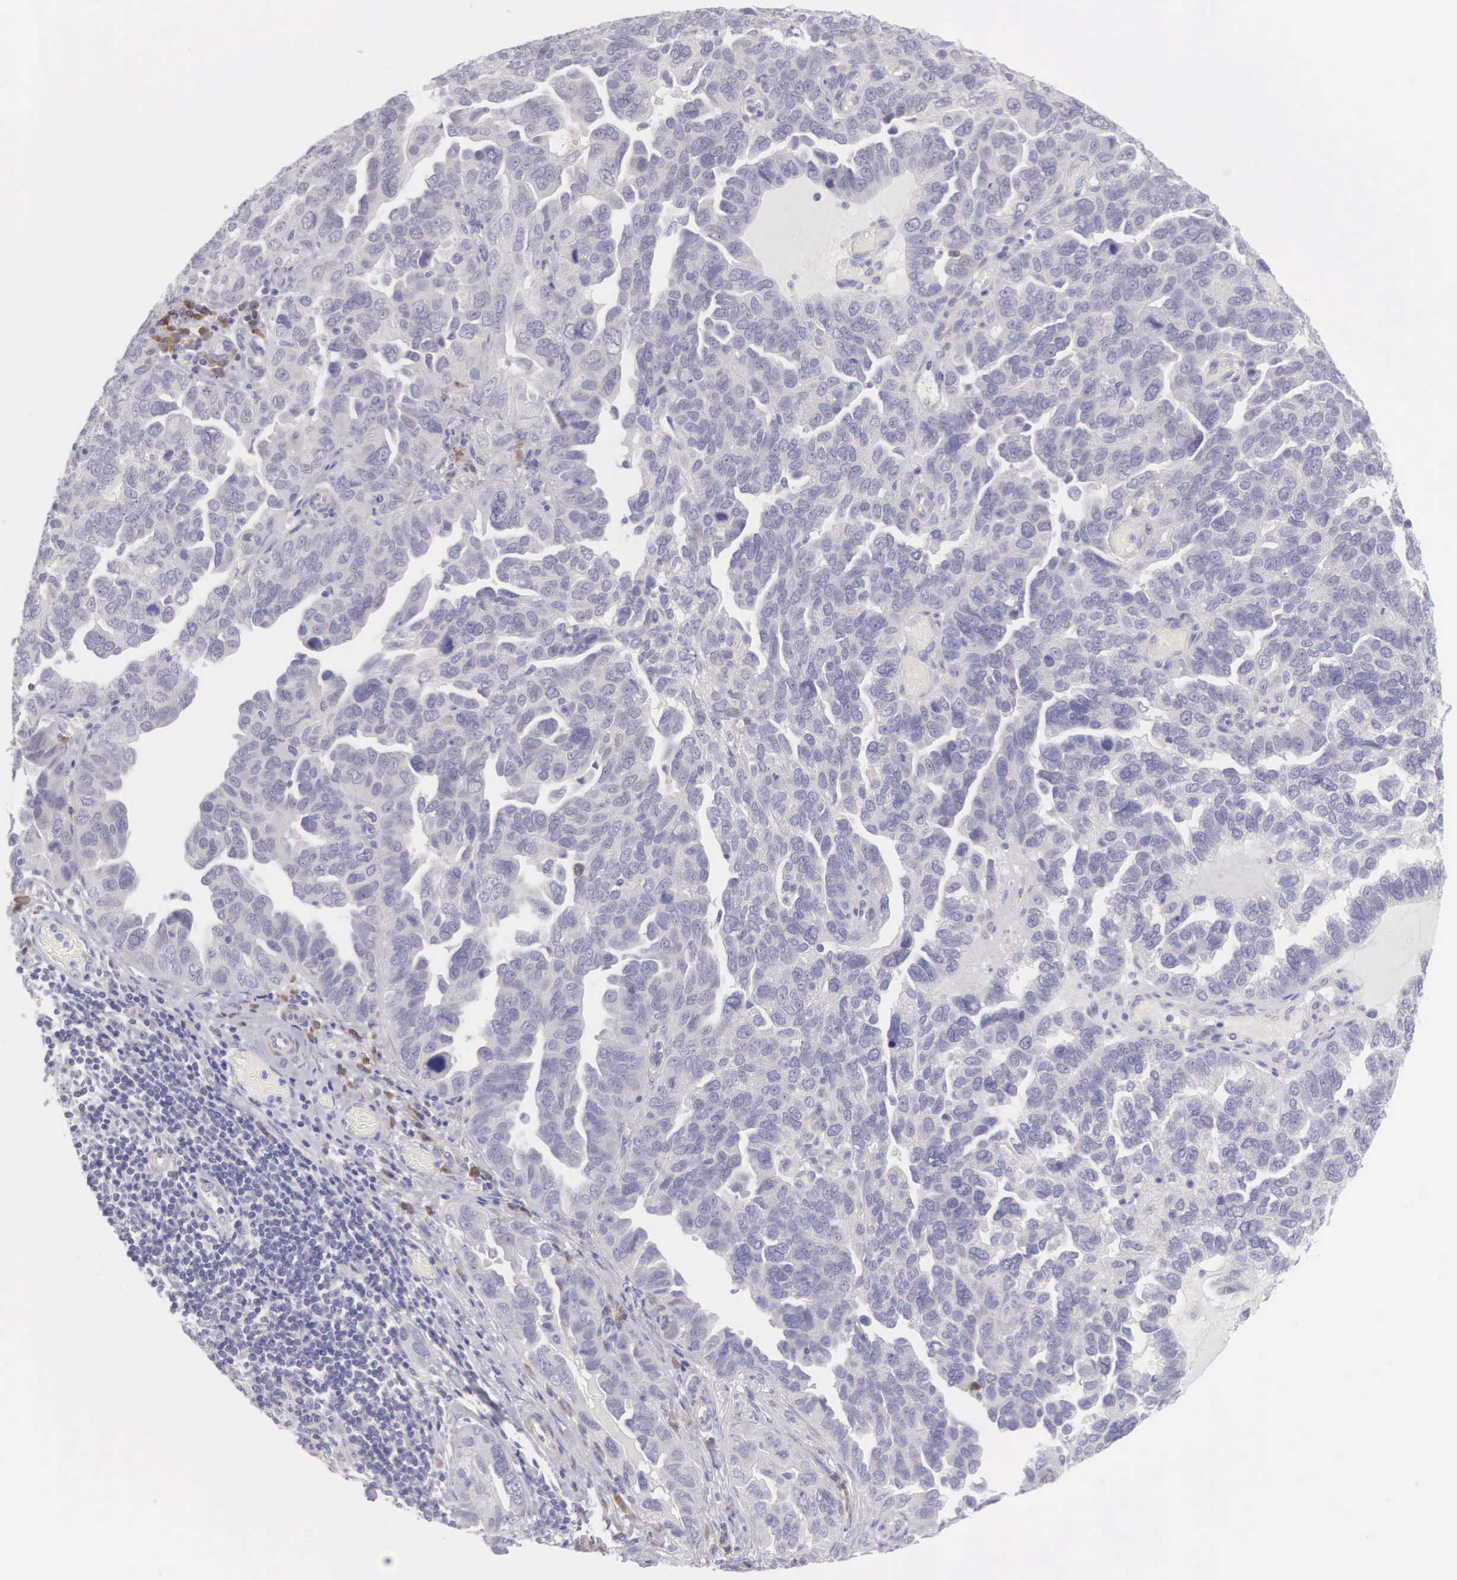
{"staining": {"intensity": "negative", "quantity": "none", "location": "none"}, "tissue": "ovarian cancer", "cell_type": "Tumor cells", "image_type": "cancer", "snomed": [{"axis": "morphology", "description": "Cystadenocarcinoma, serous, NOS"}, {"axis": "topography", "description": "Ovary"}], "caption": "Tumor cells are negative for protein expression in human ovarian serous cystadenocarcinoma.", "gene": "ARFGAP3", "patient": {"sex": "female", "age": 64}}